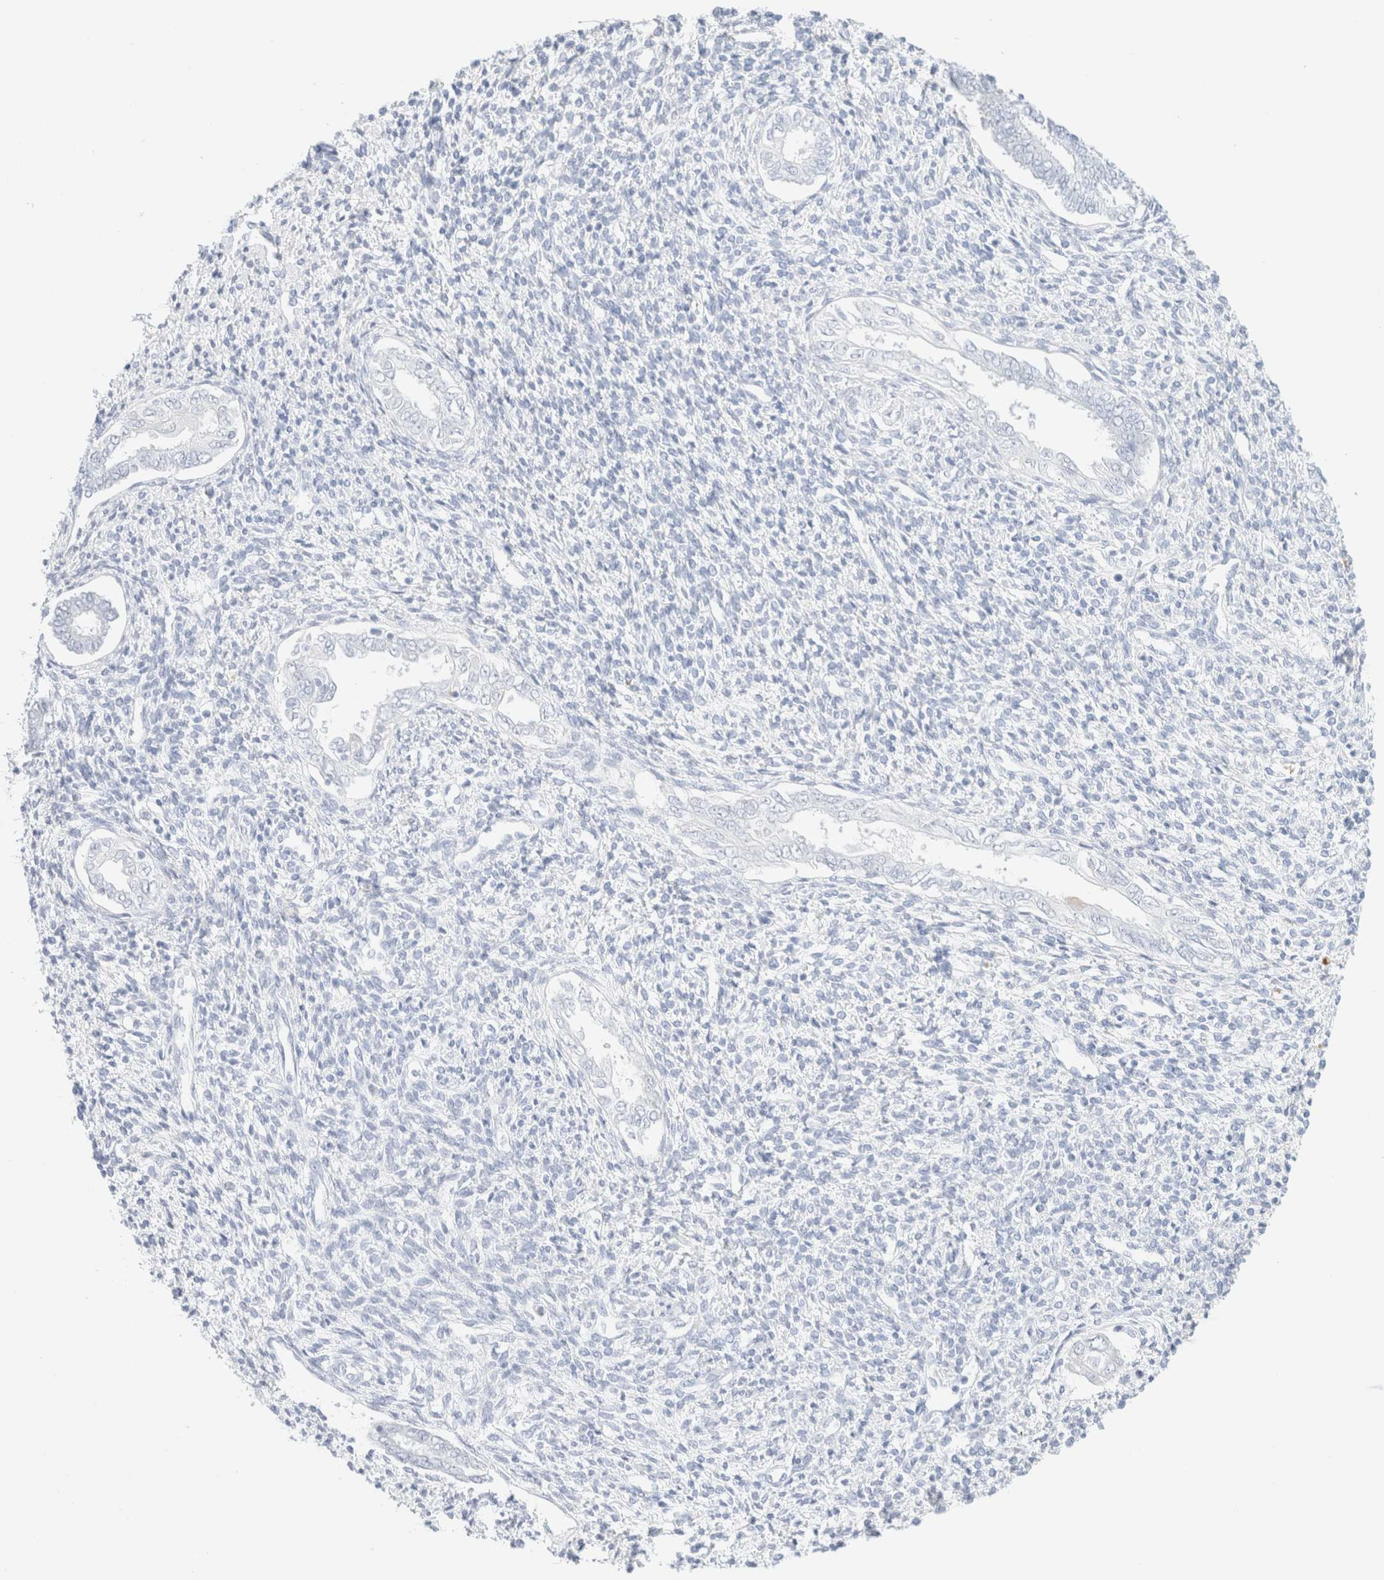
{"staining": {"intensity": "negative", "quantity": "none", "location": "none"}, "tissue": "endometrium", "cell_type": "Cells in endometrial stroma", "image_type": "normal", "snomed": [{"axis": "morphology", "description": "Normal tissue, NOS"}, {"axis": "topography", "description": "Endometrium"}], "caption": "DAB immunohistochemical staining of unremarkable endometrium demonstrates no significant staining in cells in endometrial stroma.", "gene": "KRT15", "patient": {"sex": "female", "age": 66}}